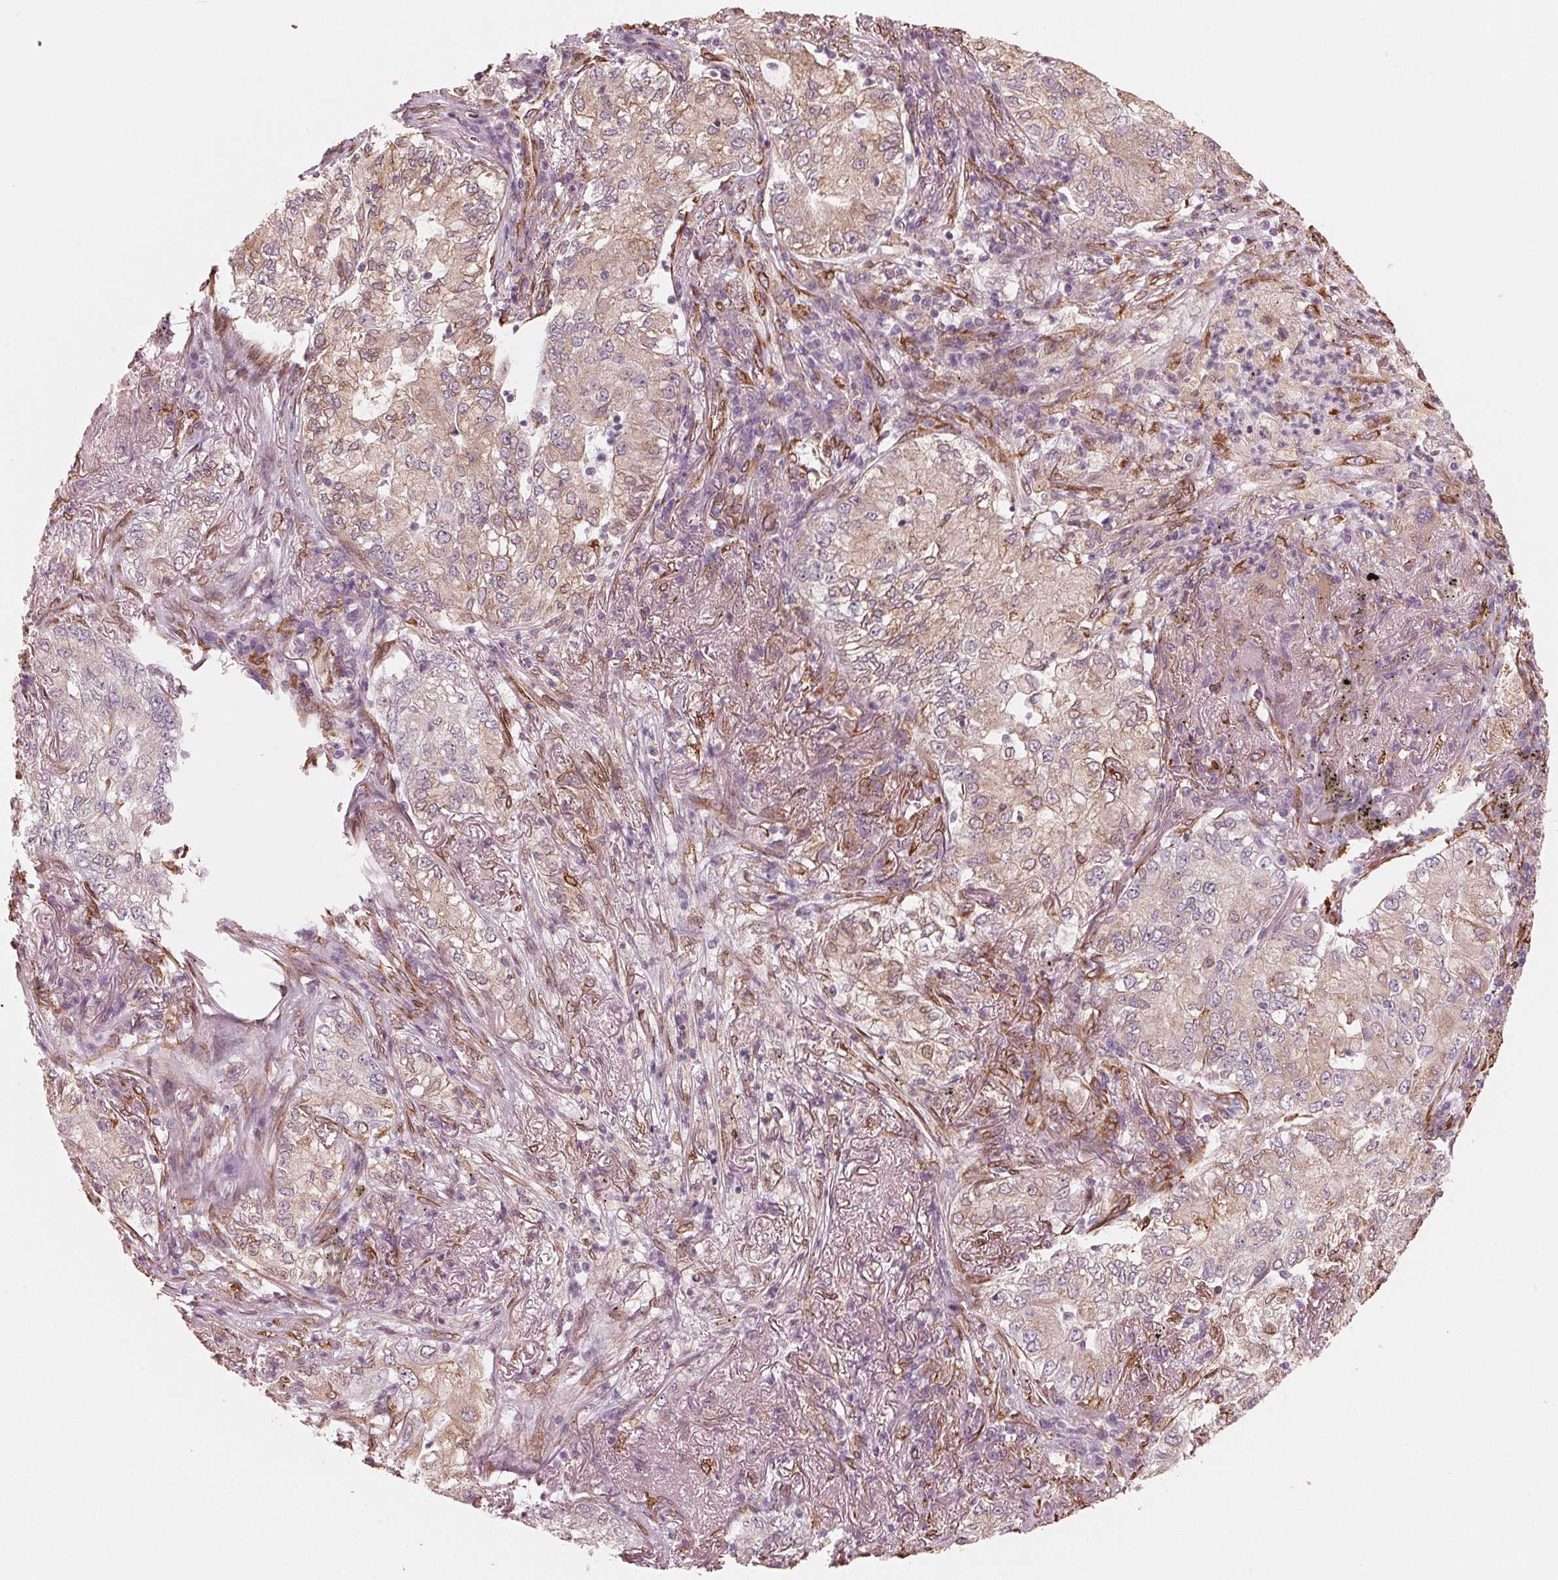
{"staining": {"intensity": "weak", "quantity": ">75%", "location": "cytoplasmic/membranous"}, "tissue": "lung cancer", "cell_type": "Tumor cells", "image_type": "cancer", "snomed": [{"axis": "morphology", "description": "Adenocarcinoma, NOS"}, {"axis": "topography", "description": "Lung"}], "caption": "Immunohistochemical staining of human adenocarcinoma (lung) reveals weak cytoplasmic/membranous protein staining in approximately >75% of tumor cells.", "gene": "IKBIP", "patient": {"sex": "female", "age": 73}}